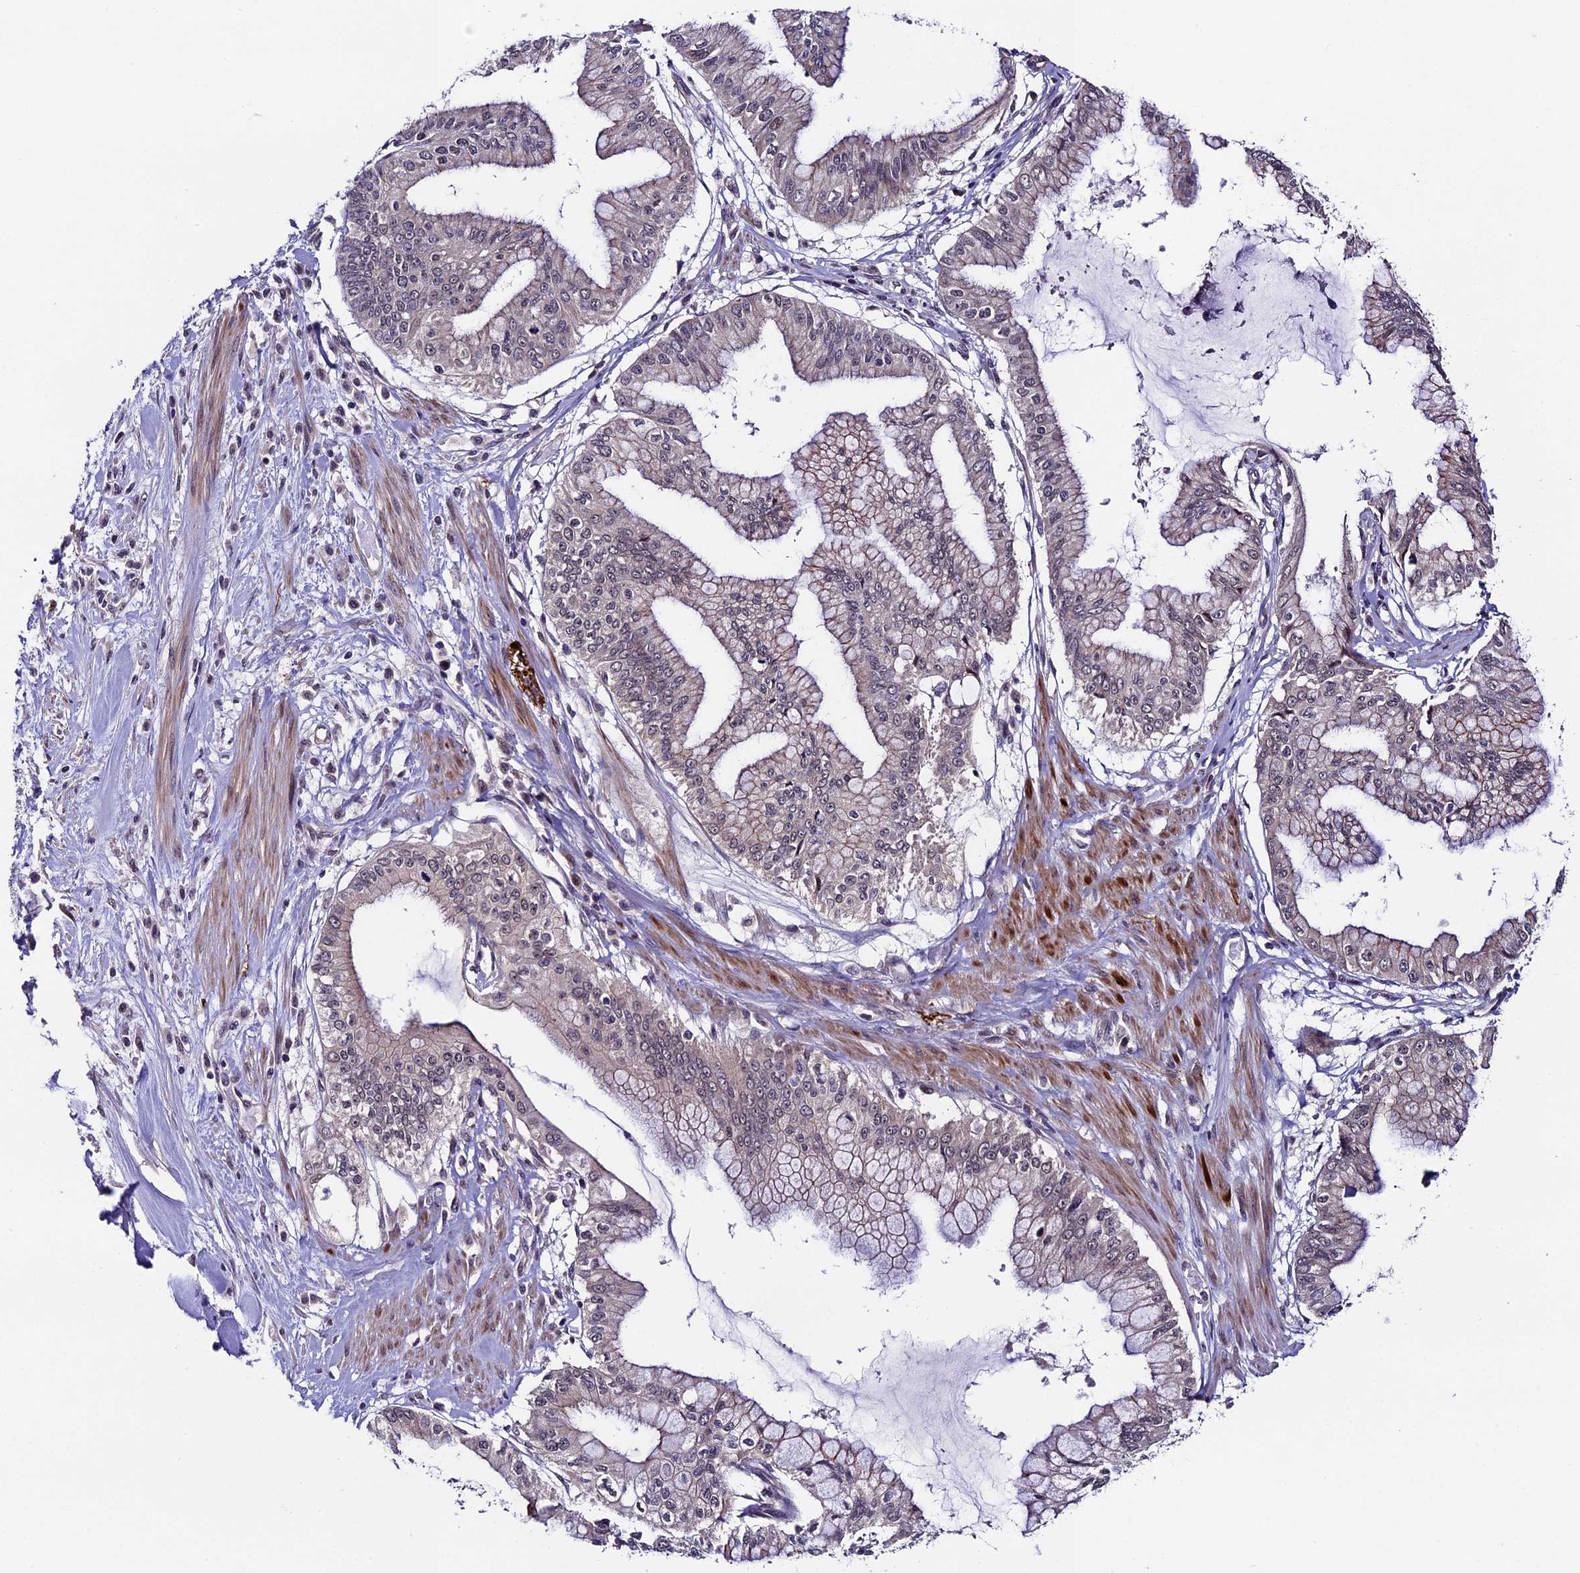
{"staining": {"intensity": "negative", "quantity": "none", "location": "none"}, "tissue": "pancreatic cancer", "cell_type": "Tumor cells", "image_type": "cancer", "snomed": [{"axis": "morphology", "description": "Adenocarcinoma, NOS"}, {"axis": "topography", "description": "Pancreas"}], "caption": "Protein analysis of pancreatic adenocarcinoma exhibits no significant staining in tumor cells. (Brightfield microscopy of DAB (3,3'-diaminobenzidine) immunohistochemistry at high magnification).", "gene": "SIPA1L3", "patient": {"sex": "male", "age": 46}}